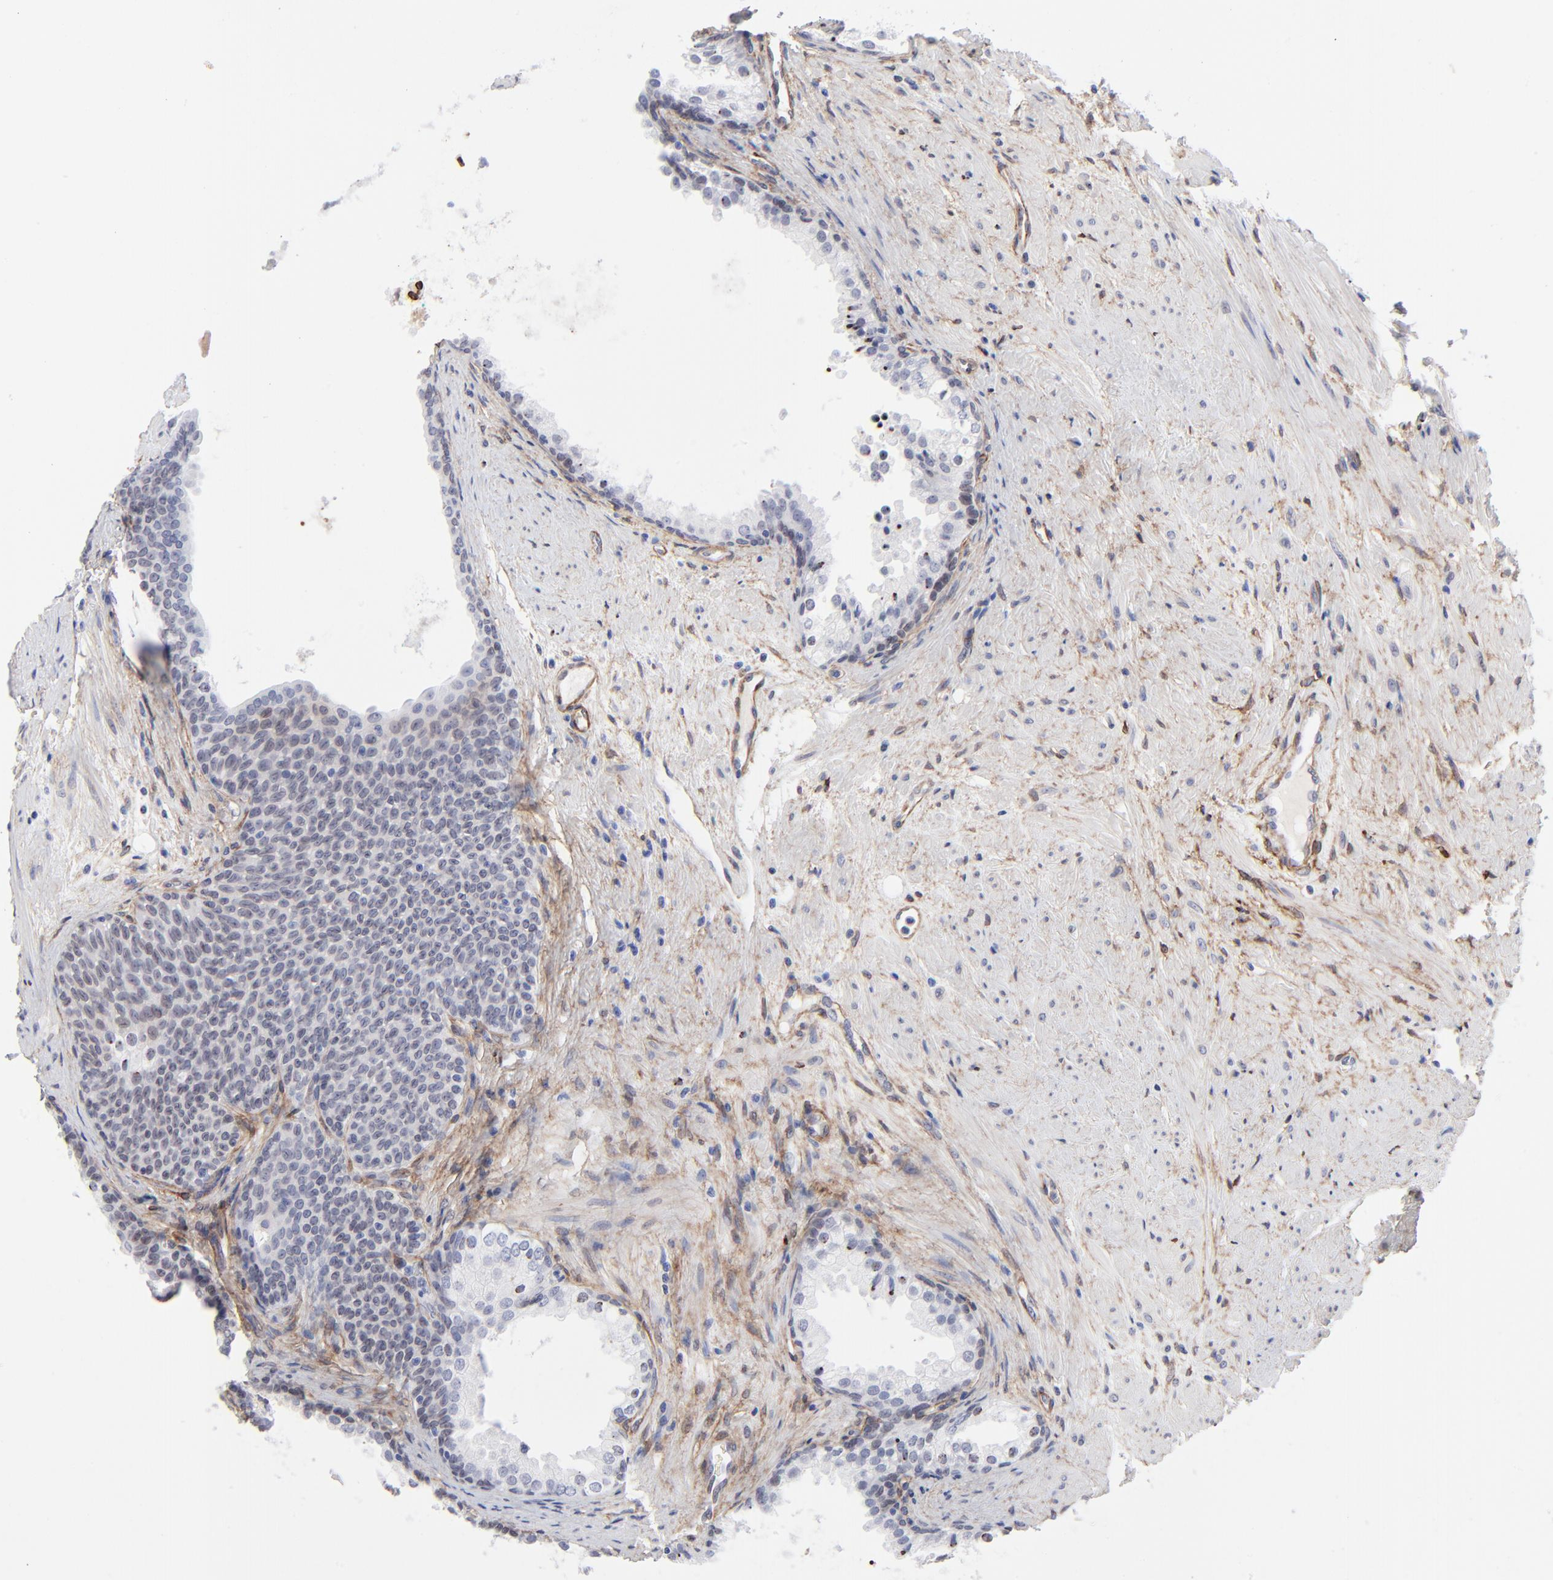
{"staining": {"intensity": "negative", "quantity": "none", "location": "none"}, "tissue": "prostate cancer", "cell_type": "Tumor cells", "image_type": "cancer", "snomed": [{"axis": "morphology", "description": "Adenocarcinoma, Medium grade"}, {"axis": "topography", "description": "Prostate"}], "caption": "Human medium-grade adenocarcinoma (prostate) stained for a protein using immunohistochemistry displays no expression in tumor cells.", "gene": "PDGFRB", "patient": {"sex": "male", "age": 70}}